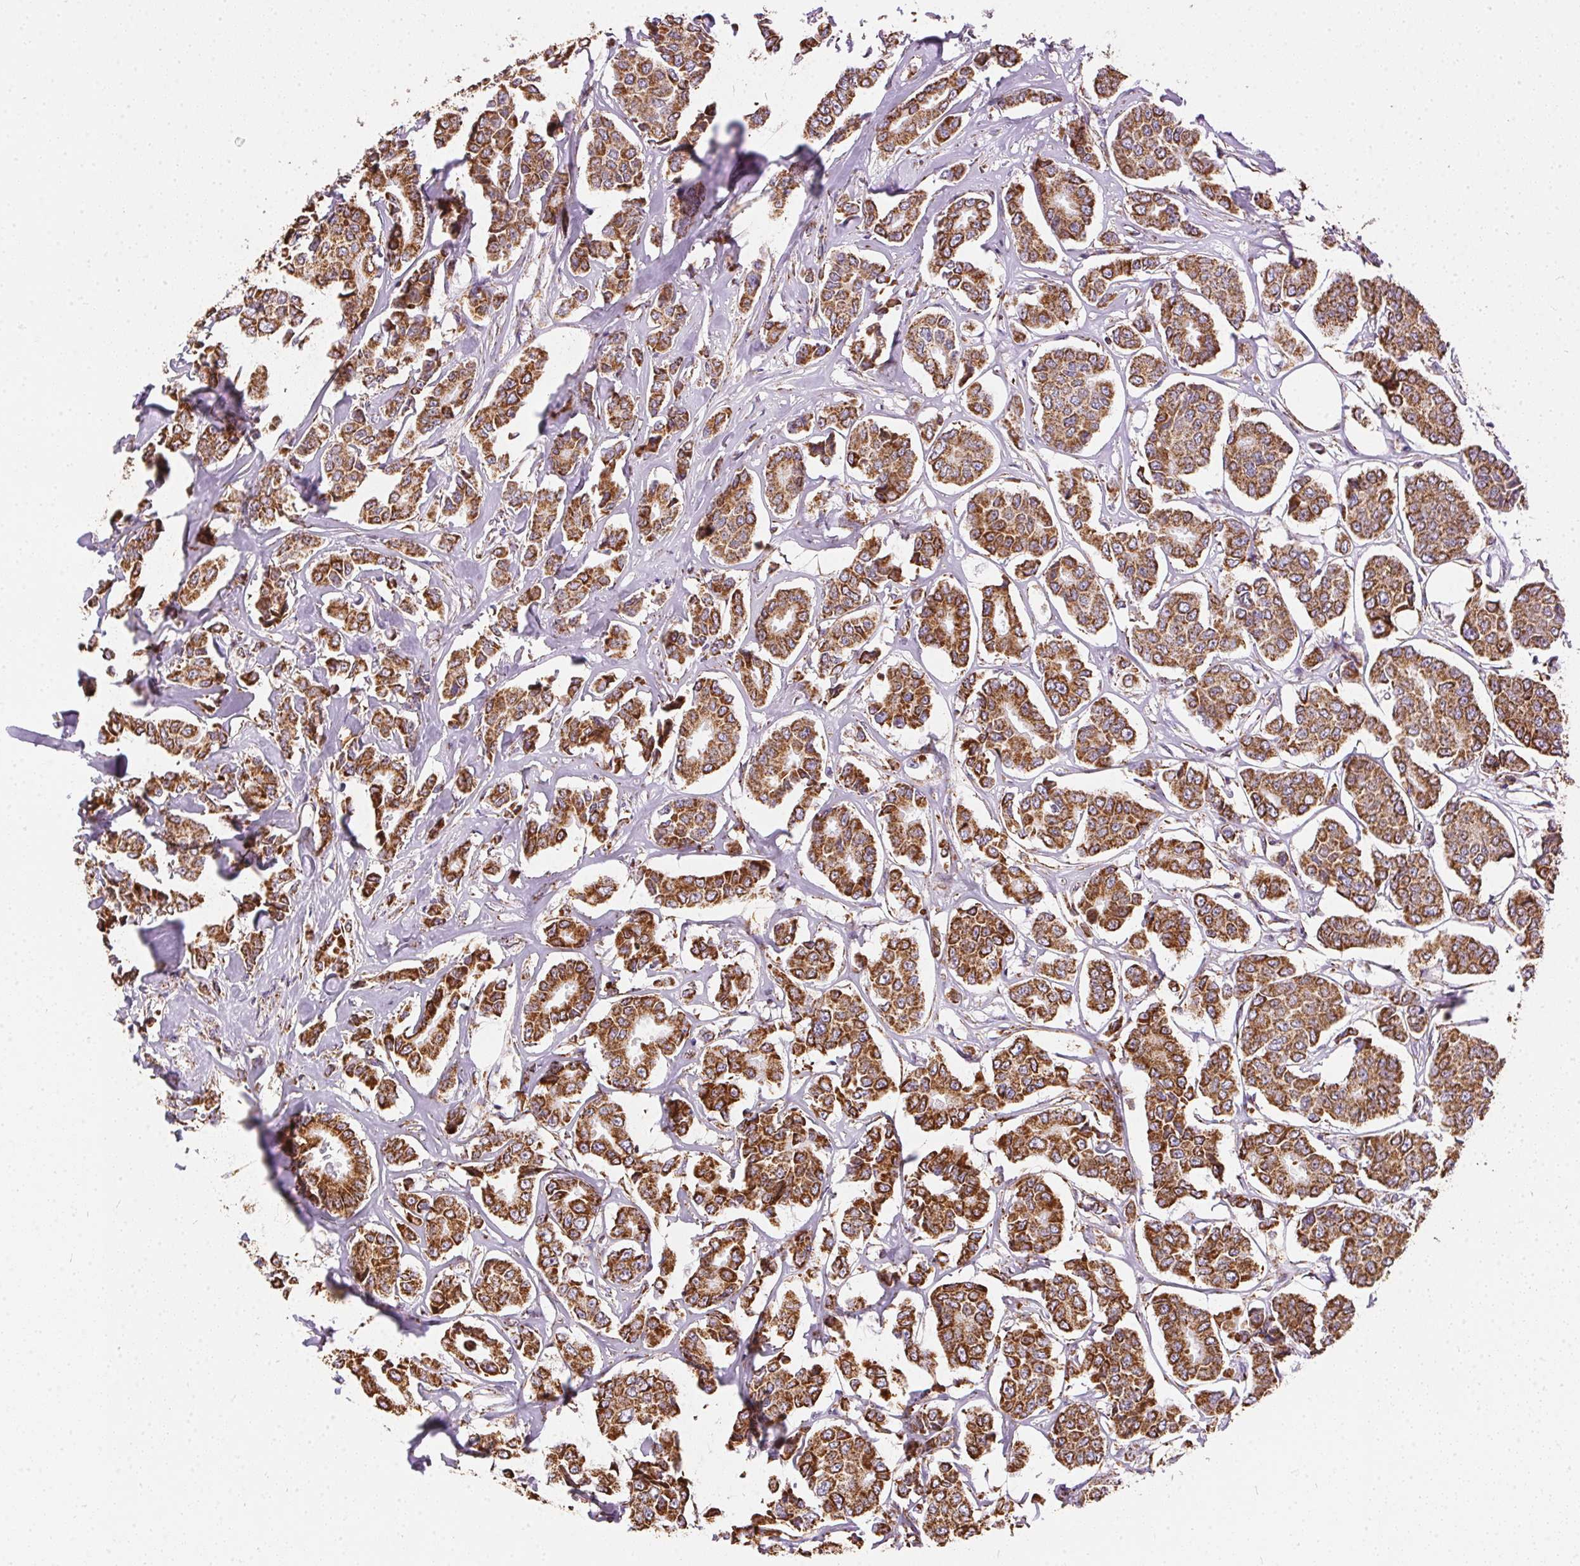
{"staining": {"intensity": "strong", "quantity": ">75%", "location": "cytoplasmic/membranous"}, "tissue": "breast cancer", "cell_type": "Tumor cells", "image_type": "cancer", "snomed": [{"axis": "morphology", "description": "Duct carcinoma"}, {"axis": "topography", "description": "Breast"}], "caption": "A micrograph of breast intraductal carcinoma stained for a protein displays strong cytoplasmic/membranous brown staining in tumor cells.", "gene": "MAPK11", "patient": {"sex": "female", "age": 94}}